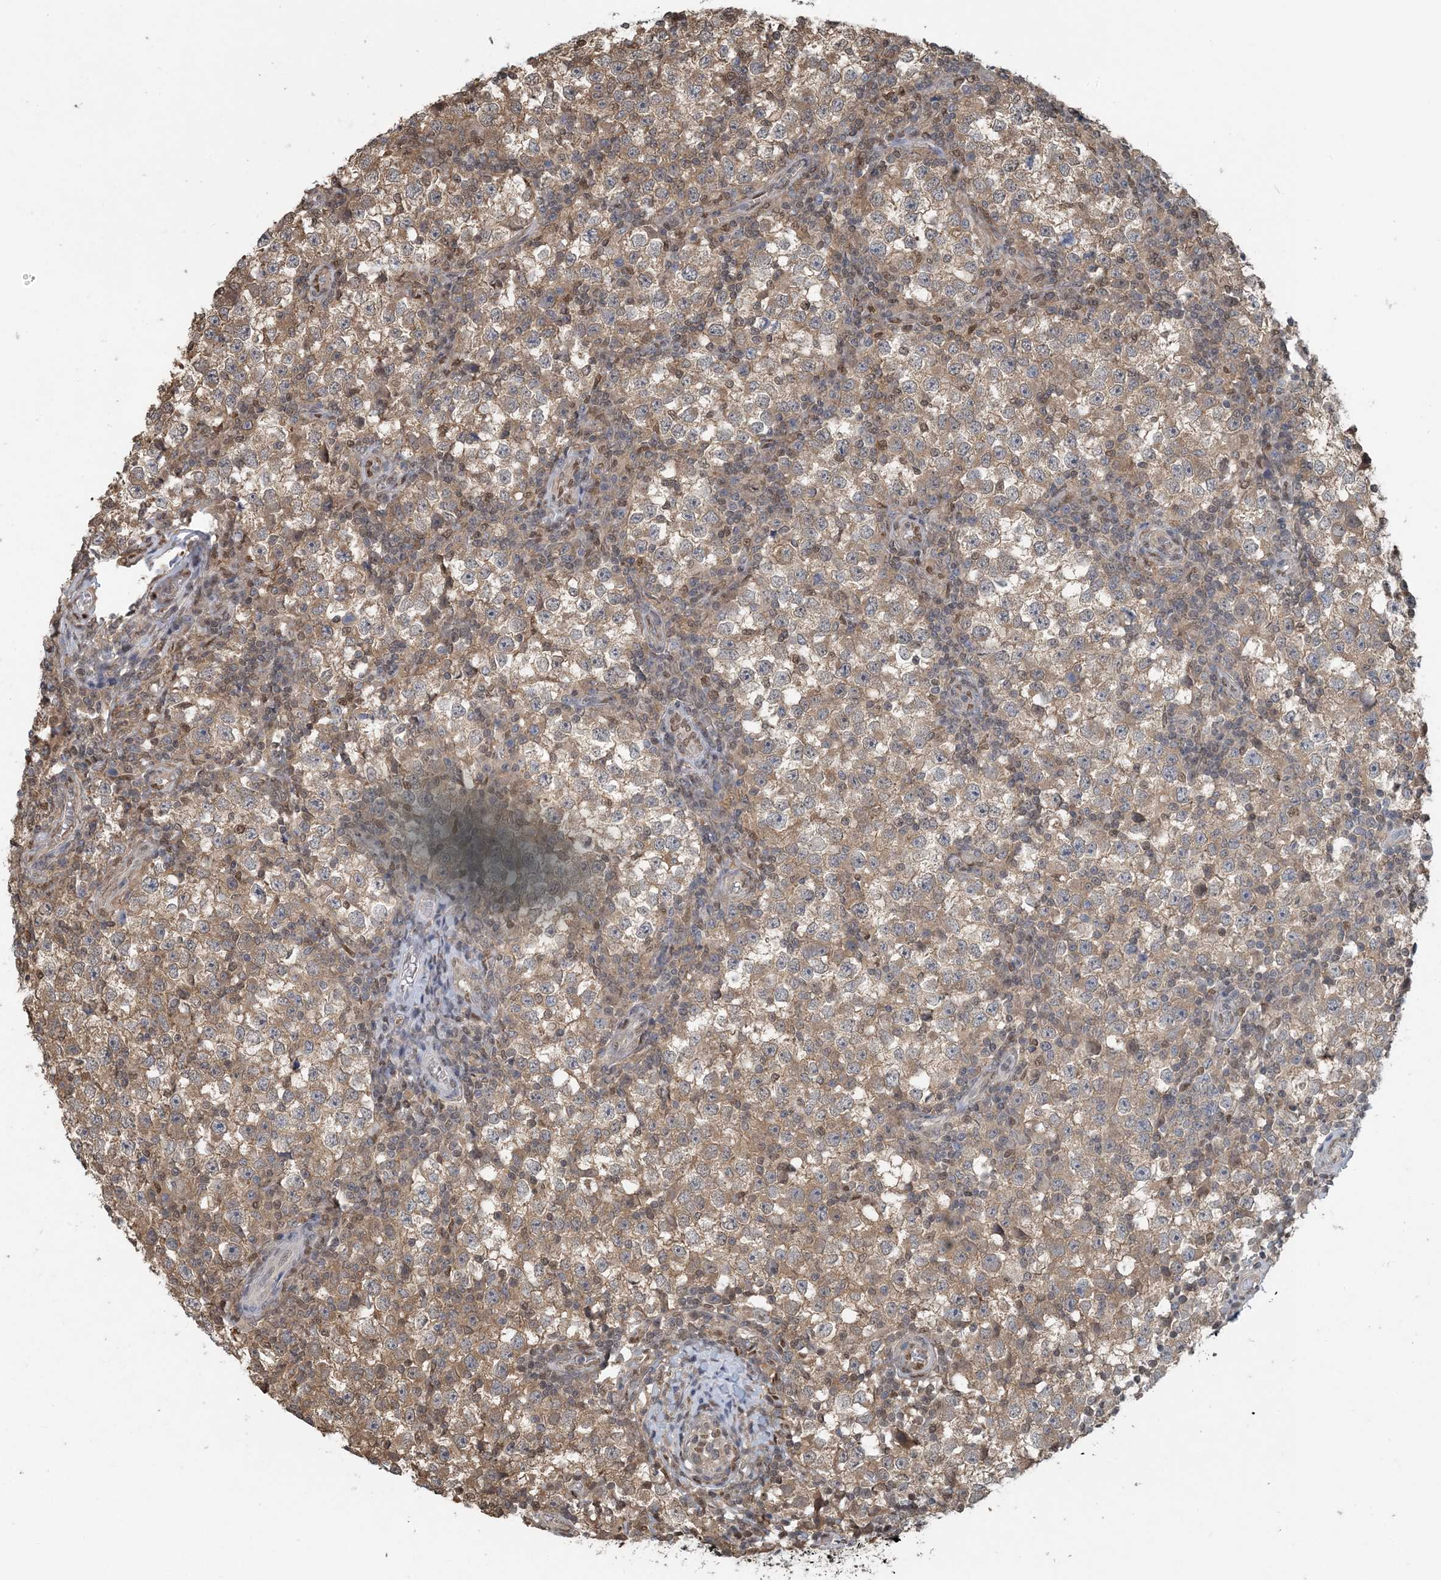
{"staining": {"intensity": "moderate", "quantity": ">75%", "location": "cytoplasmic/membranous"}, "tissue": "testis cancer", "cell_type": "Tumor cells", "image_type": "cancer", "snomed": [{"axis": "morphology", "description": "Seminoma, NOS"}, {"axis": "topography", "description": "Testis"}], "caption": "Testis seminoma stained for a protein (brown) displays moderate cytoplasmic/membranous positive expression in about >75% of tumor cells.", "gene": "HIKESHI", "patient": {"sex": "male", "age": 65}}